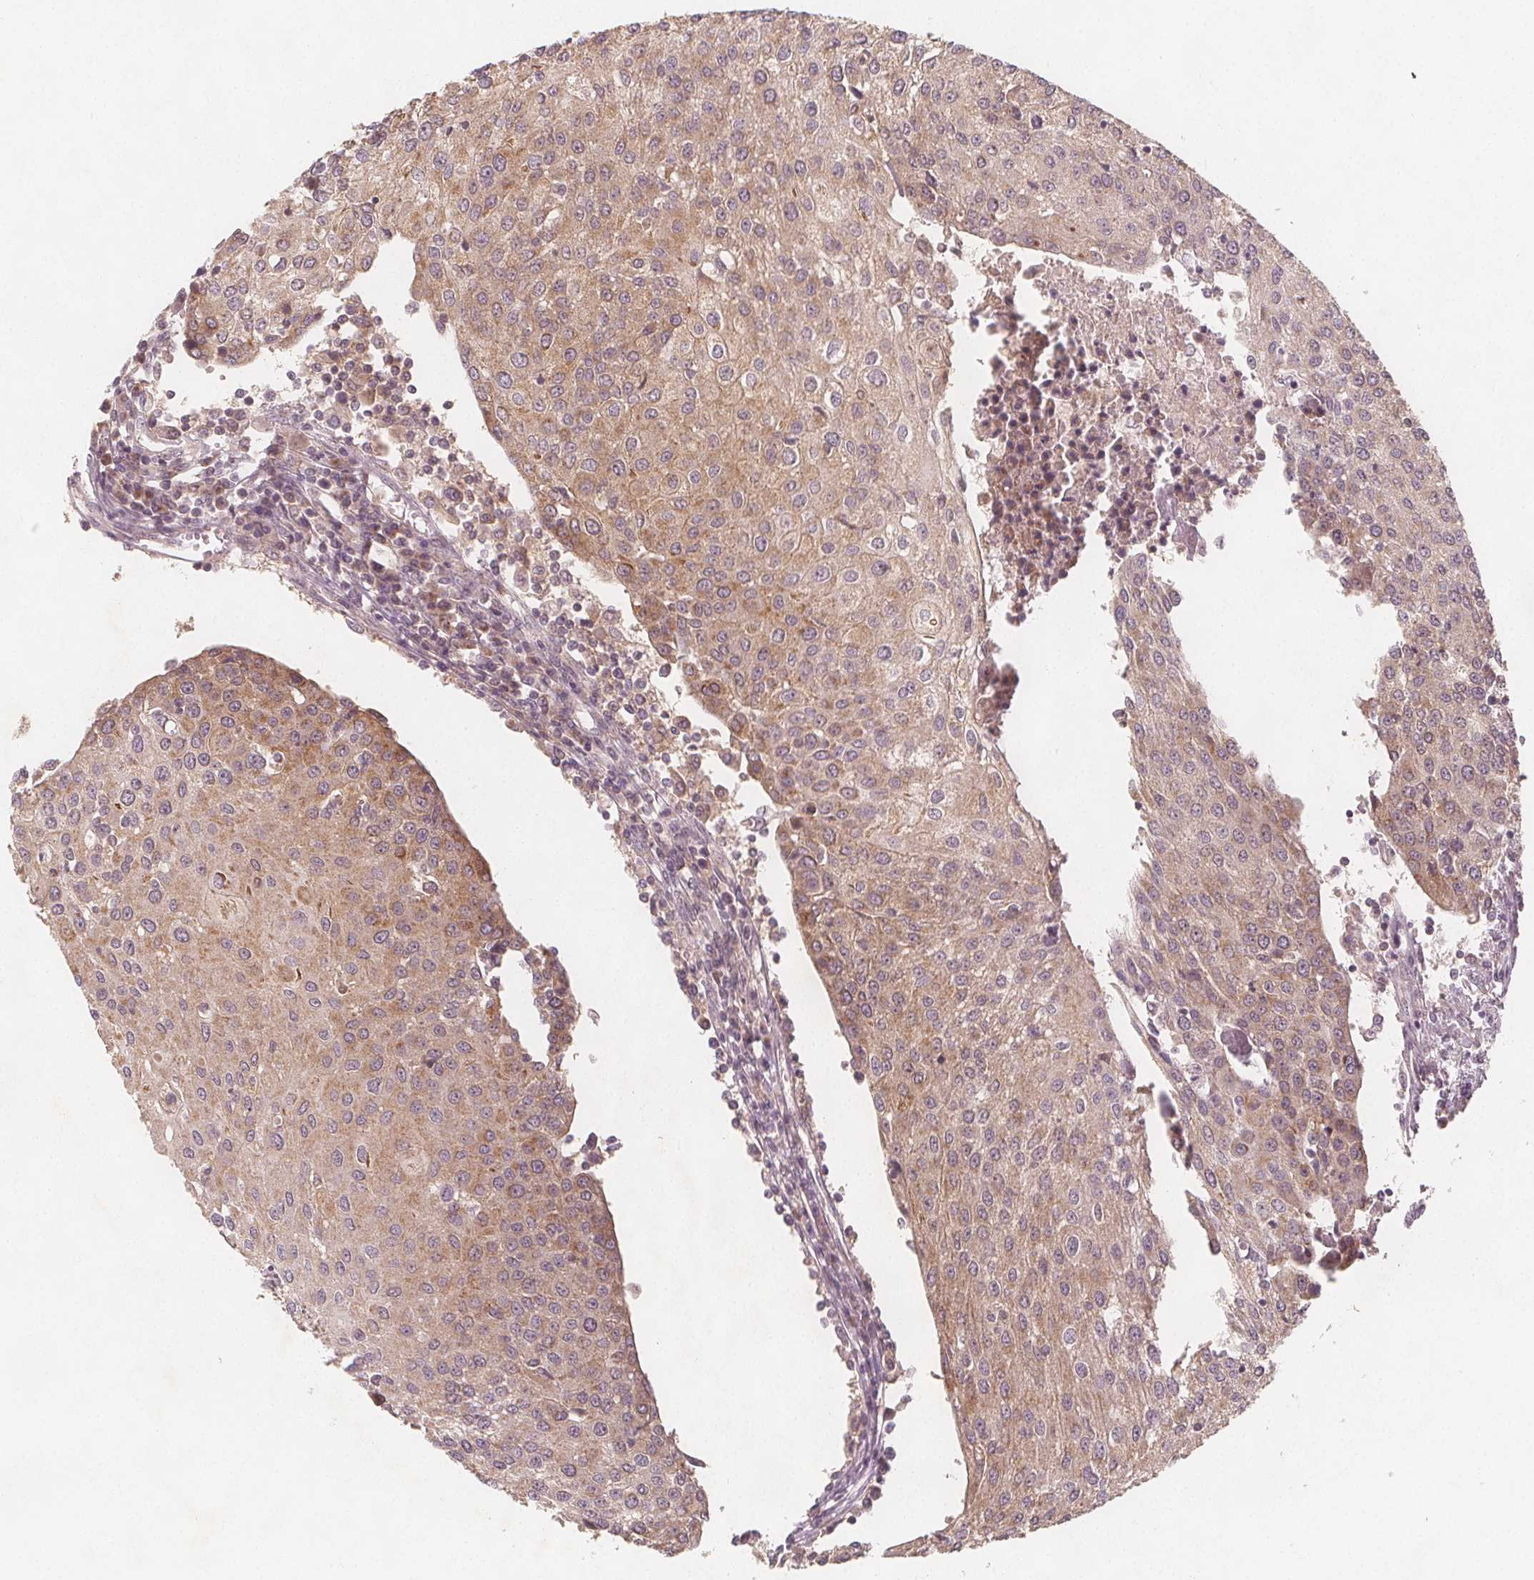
{"staining": {"intensity": "weak", "quantity": ">75%", "location": "cytoplasmic/membranous"}, "tissue": "urothelial cancer", "cell_type": "Tumor cells", "image_type": "cancer", "snomed": [{"axis": "morphology", "description": "Urothelial carcinoma, High grade"}, {"axis": "topography", "description": "Urinary bladder"}], "caption": "High-grade urothelial carcinoma stained for a protein (brown) exhibits weak cytoplasmic/membranous positive expression in about >75% of tumor cells.", "gene": "NCSTN", "patient": {"sex": "female", "age": 85}}